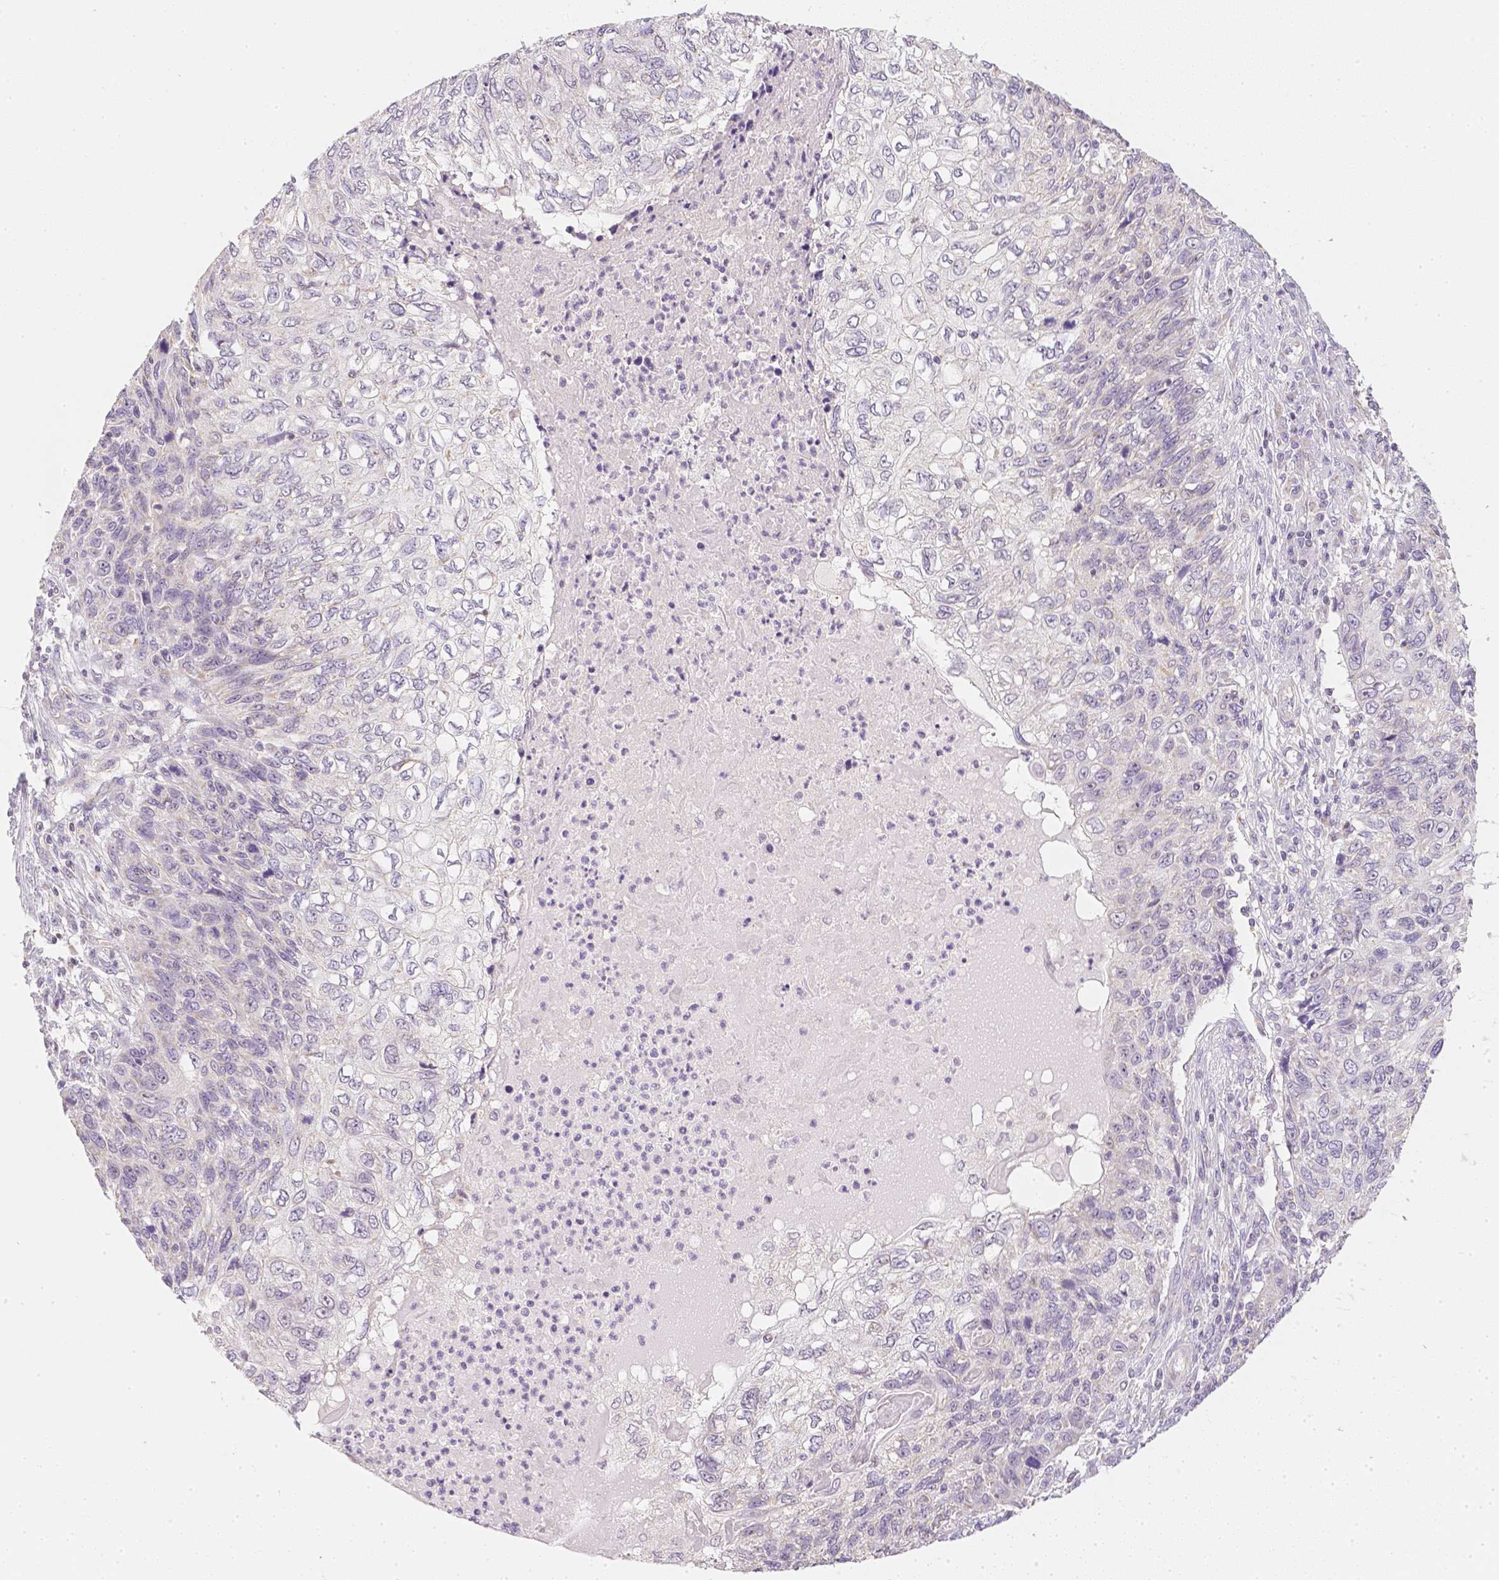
{"staining": {"intensity": "negative", "quantity": "none", "location": "none"}, "tissue": "skin cancer", "cell_type": "Tumor cells", "image_type": "cancer", "snomed": [{"axis": "morphology", "description": "Squamous cell carcinoma, NOS"}, {"axis": "topography", "description": "Skin"}], "caption": "Immunohistochemical staining of human skin cancer displays no significant staining in tumor cells.", "gene": "NVL", "patient": {"sex": "male", "age": 92}}